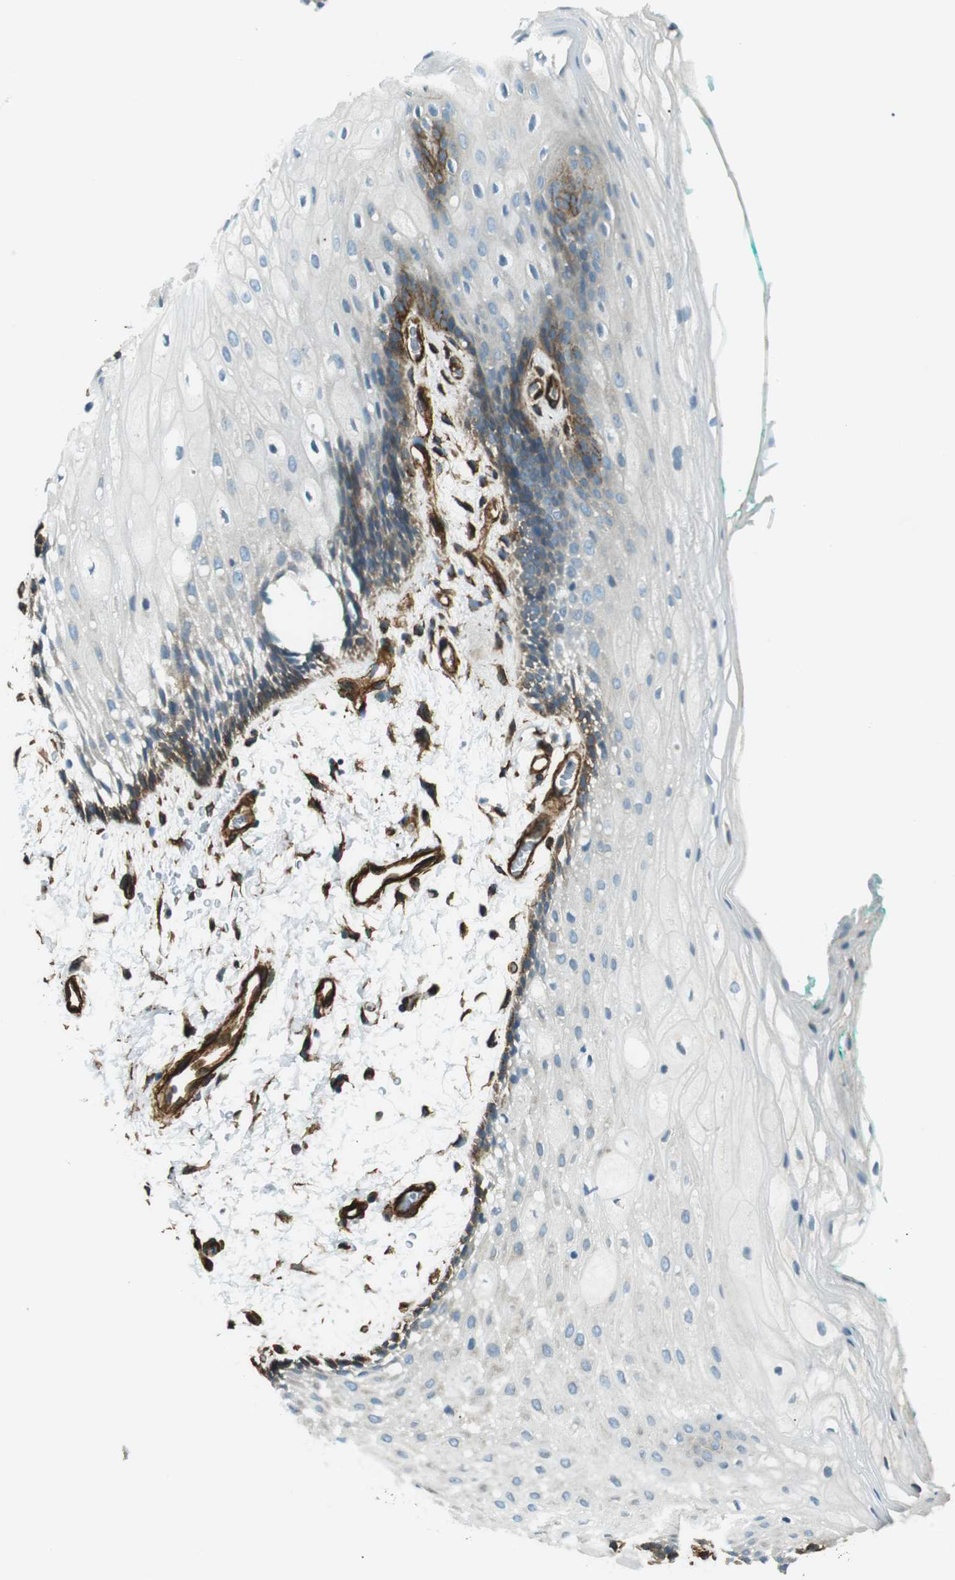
{"staining": {"intensity": "moderate", "quantity": "<25%", "location": "cytoplasmic/membranous"}, "tissue": "oral mucosa", "cell_type": "Squamous epithelial cells", "image_type": "normal", "snomed": [{"axis": "morphology", "description": "Normal tissue, NOS"}, {"axis": "topography", "description": "Skeletal muscle"}, {"axis": "topography", "description": "Oral tissue"}, {"axis": "topography", "description": "Peripheral nerve tissue"}], "caption": "Immunohistochemistry staining of benign oral mucosa, which reveals low levels of moderate cytoplasmic/membranous staining in about <25% of squamous epithelial cells indicating moderate cytoplasmic/membranous protein expression. The staining was performed using DAB (brown) for protein detection and nuclei were counterstained in hematoxylin (blue).", "gene": "ODR4", "patient": {"sex": "female", "age": 84}}